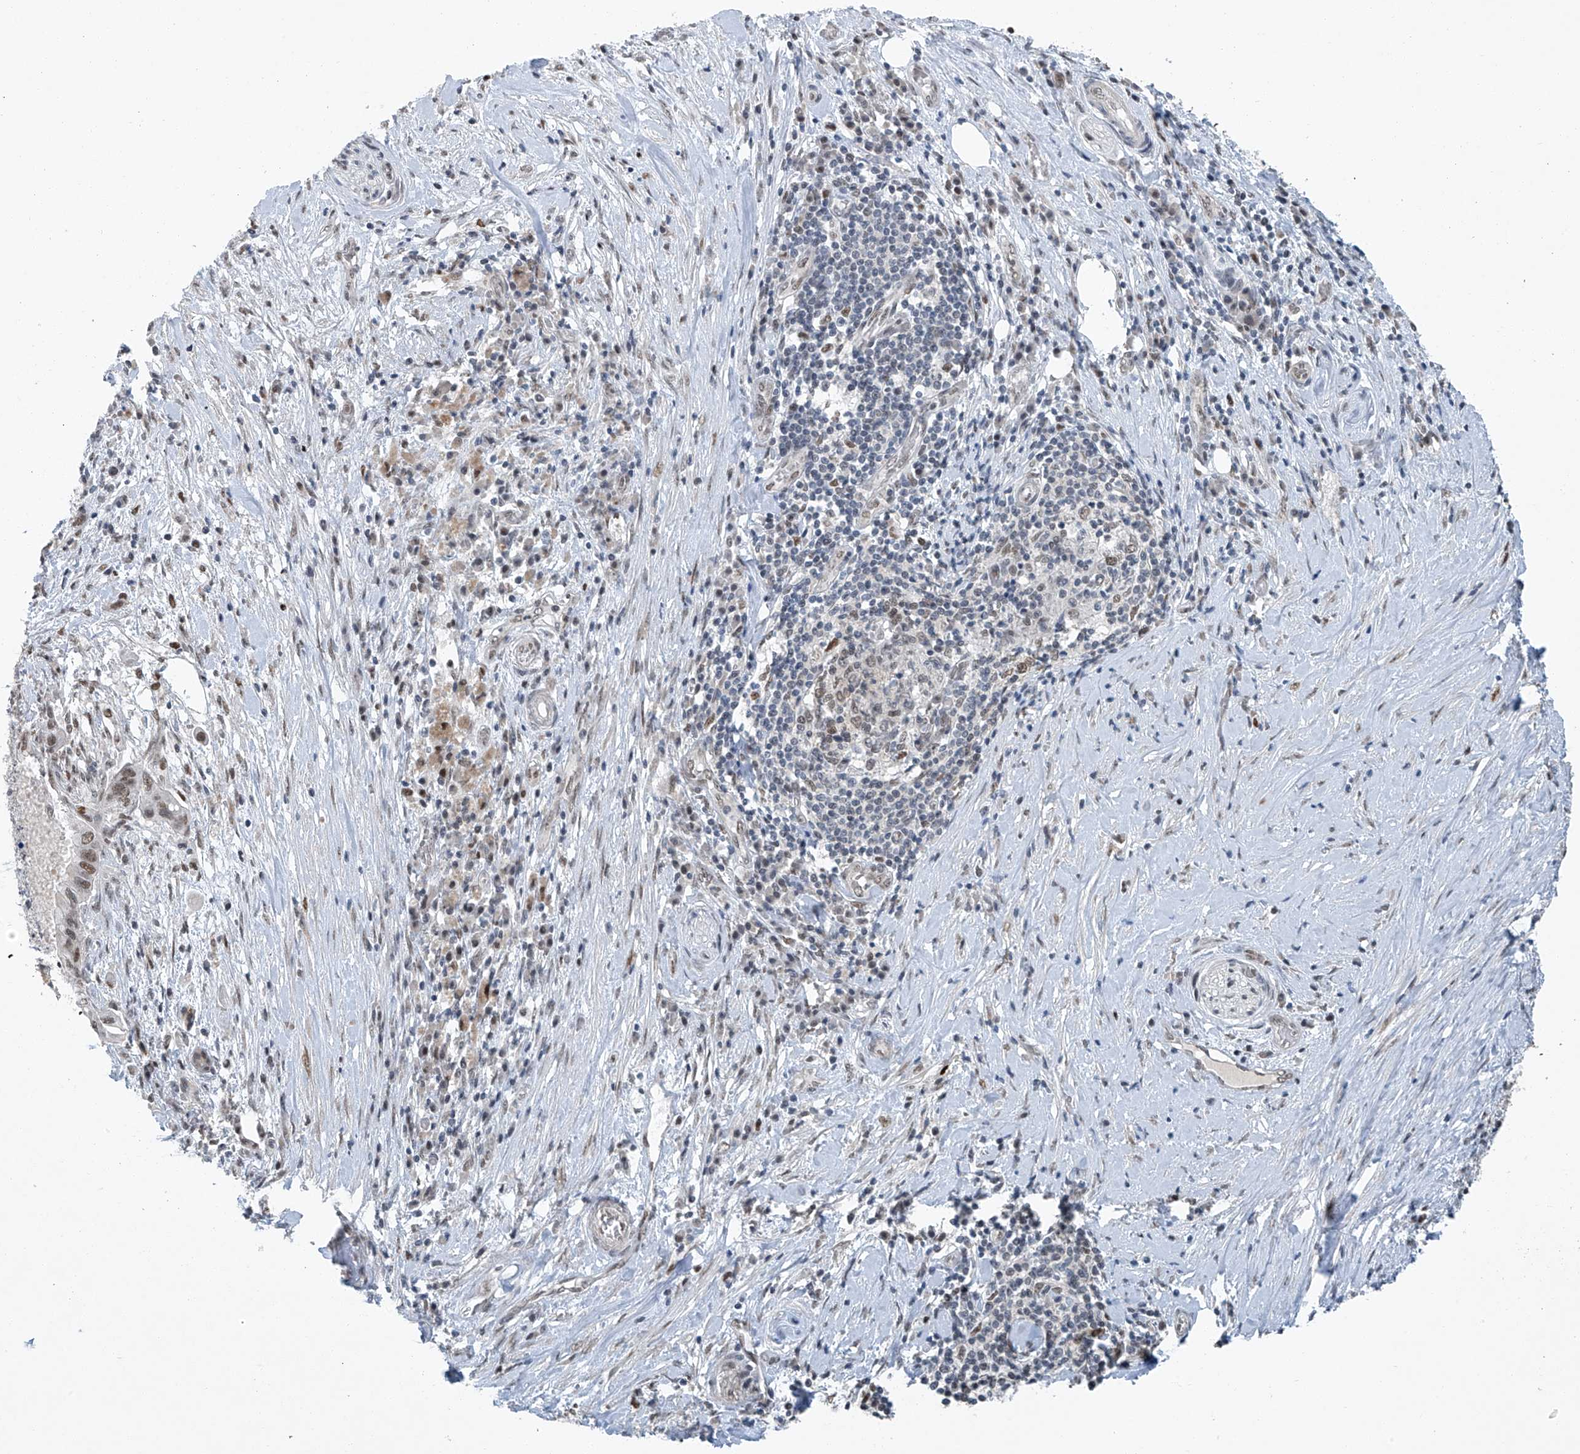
{"staining": {"intensity": "moderate", "quantity": ">75%", "location": "nuclear"}, "tissue": "pancreatic cancer", "cell_type": "Tumor cells", "image_type": "cancer", "snomed": [{"axis": "morphology", "description": "Adenocarcinoma, NOS"}, {"axis": "topography", "description": "Pancreas"}], "caption": "There is medium levels of moderate nuclear staining in tumor cells of pancreatic adenocarcinoma, as demonstrated by immunohistochemical staining (brown color).", "gene": "TAF8", "patient": {"sex": "female", "age": 73}}